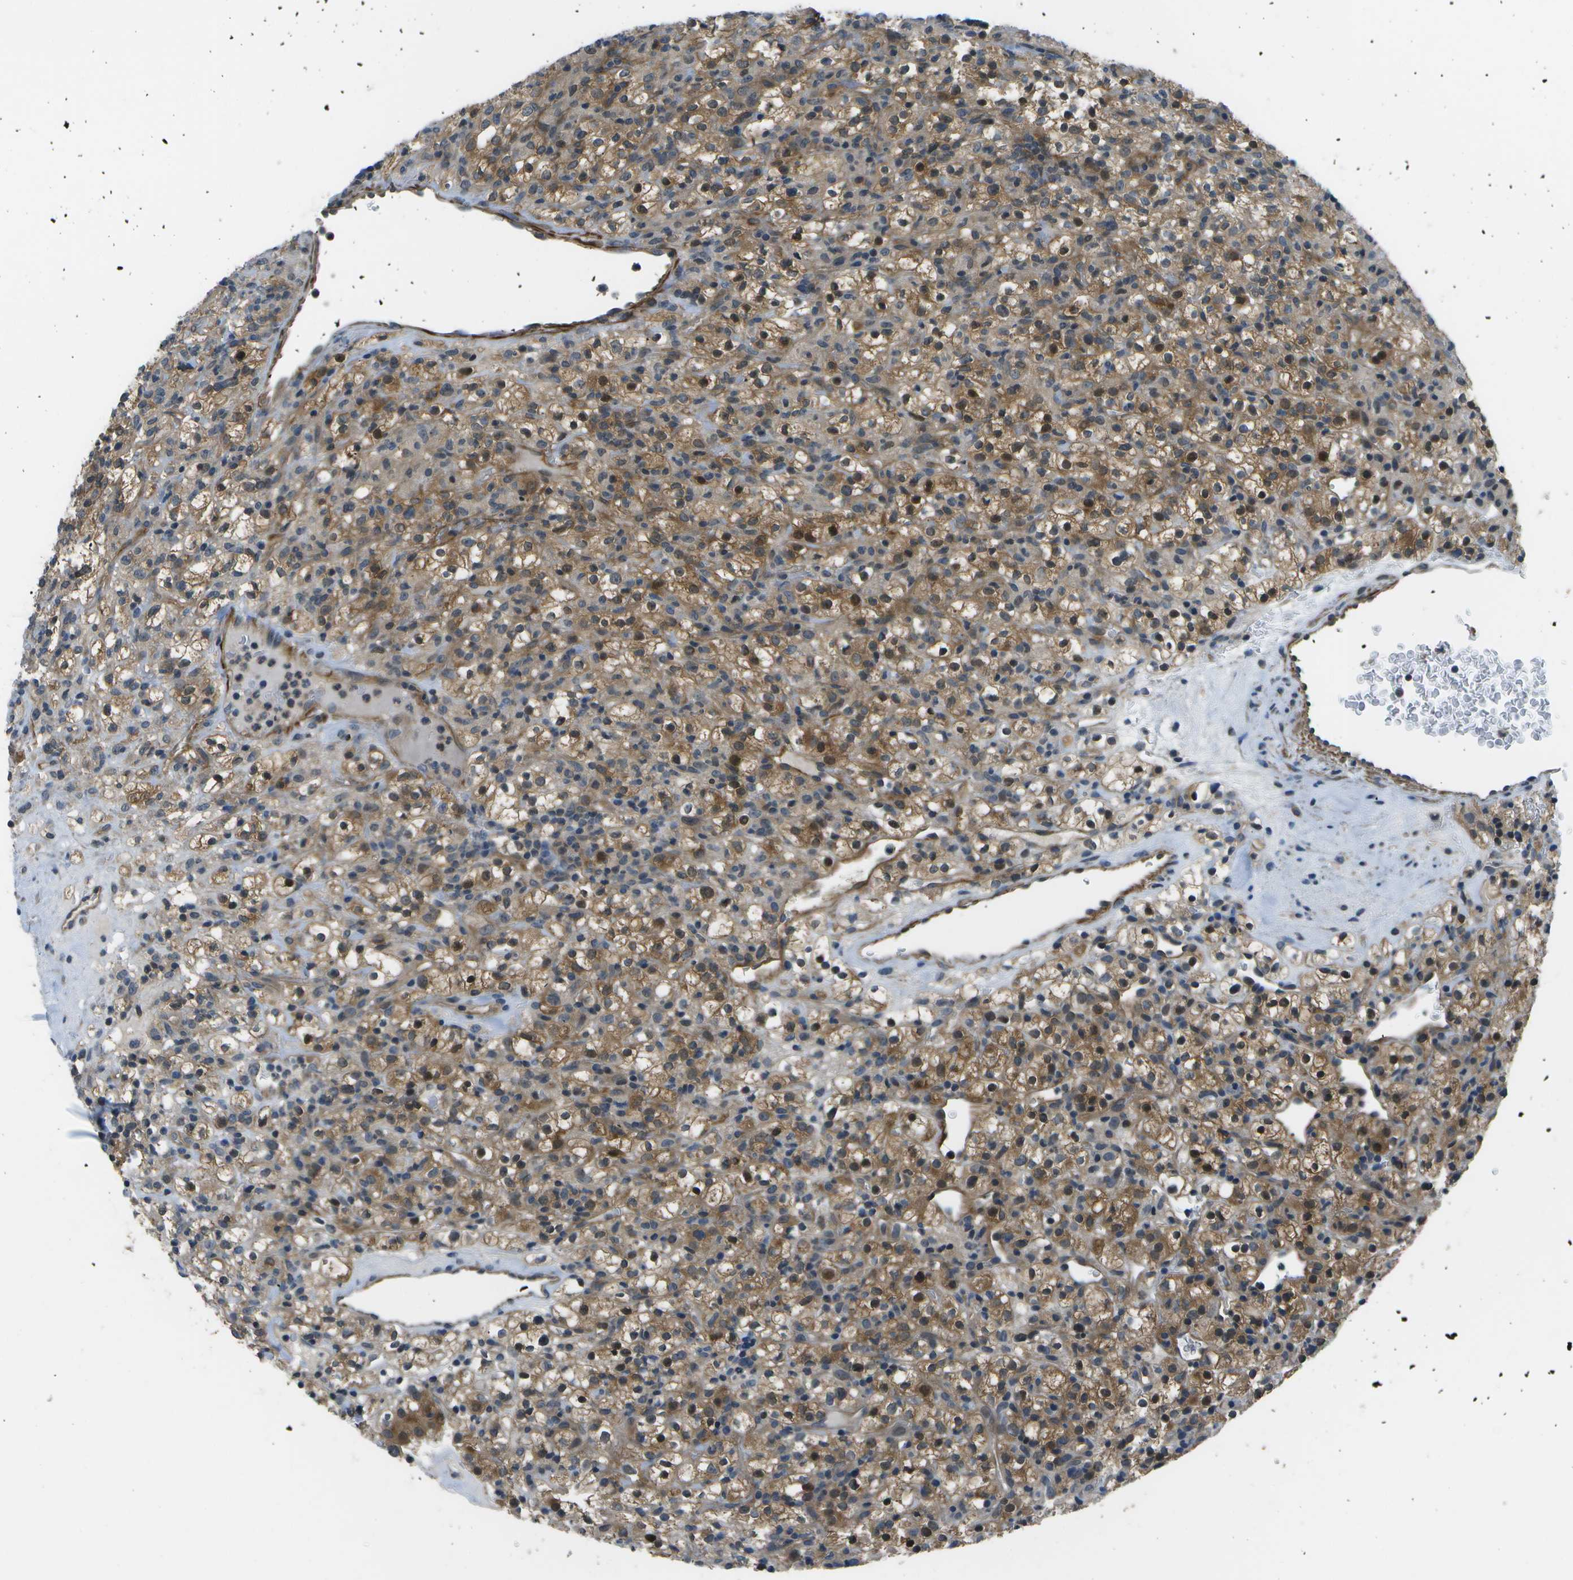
{"staining": {"intensity": "moderate", "quantity": ">75%", "location": "cytoplasmic/membranous"}, "tissue": "renal cancer", "cell_type": "Tumor cells", "image_type": "cancer", "snomed": [{"axis": "morphology", "description": "Normal tissue, NOS"}, {"axis": "morphology", "description": "Adenocarcinoma, NOS"}, {"axis": "topography", "description": "Kidney"}], "caption": "Immunohistochemistry staining of renal adenocarcinoma, which displays medium levels of moderate cytoplasmic/membranous staining in about >75% of tumor cells indicating moderate cytoplasmic/membranous protein positivity. The staining was performed using DAB (3,3'-diaminobenzidine) (brown) for protein detection and nuclei were counterstained in hematoxylin (blue).", "gene": "ENPP5", "patient": {"sex": "female", "age": 72}}